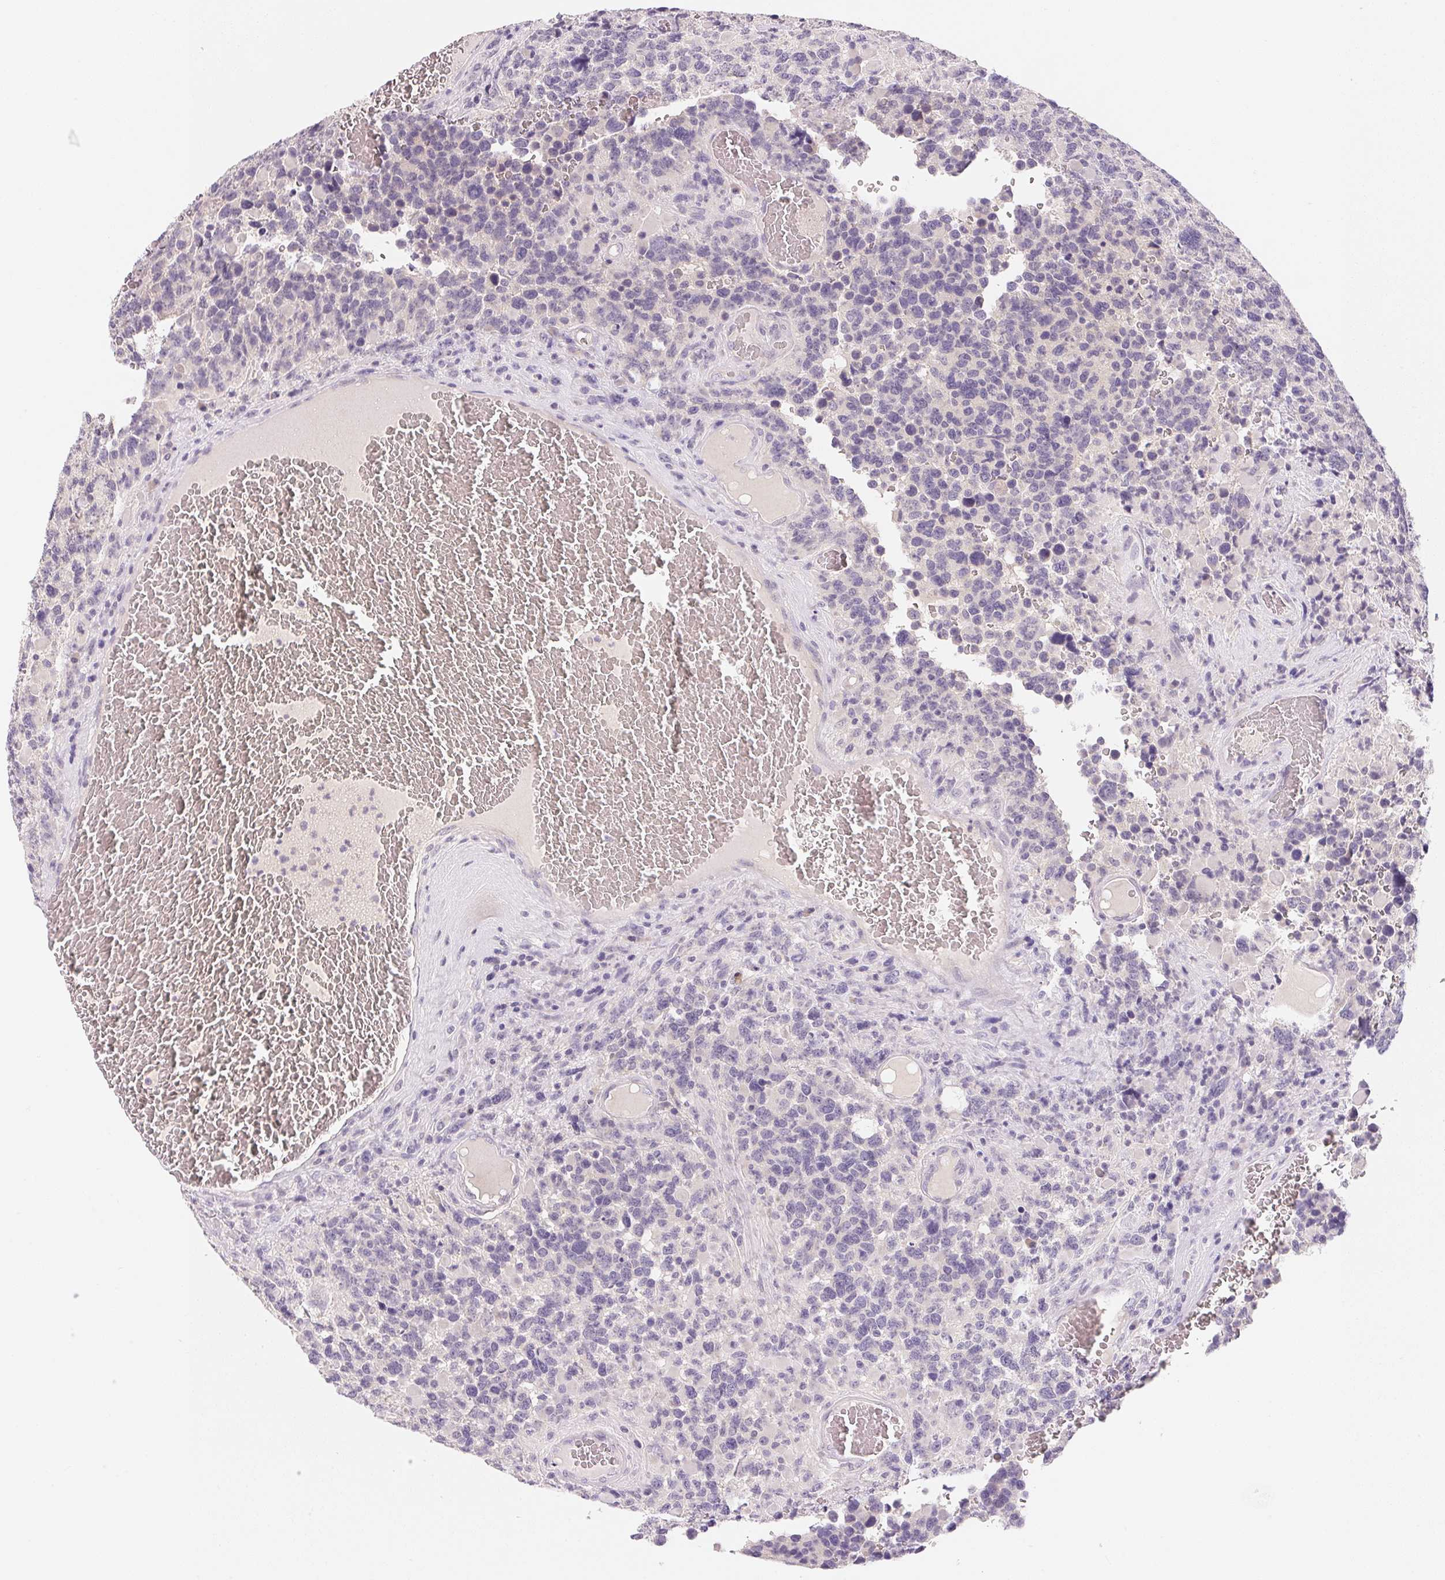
{"staining": {"intensity": "negative", "quantity": "none", "location": "none"}, "tissue": "glioma", "cell_type": "Tumor cells", "image_type": "cancer", "snomed": [{"axis": "morphology", "description": "Glioma, malignant, High grade"}, {"axis": "topography", "description": "Brain"}], "caption": "An immunohistochemistry image of glioma is shown. There is no staining in tumor cells of glioma. (Immunohistochemistry, brightfield microscopy, high magnification).", "gene": "MCOLN3", "patient": {"sex": "female", "age": 40}}